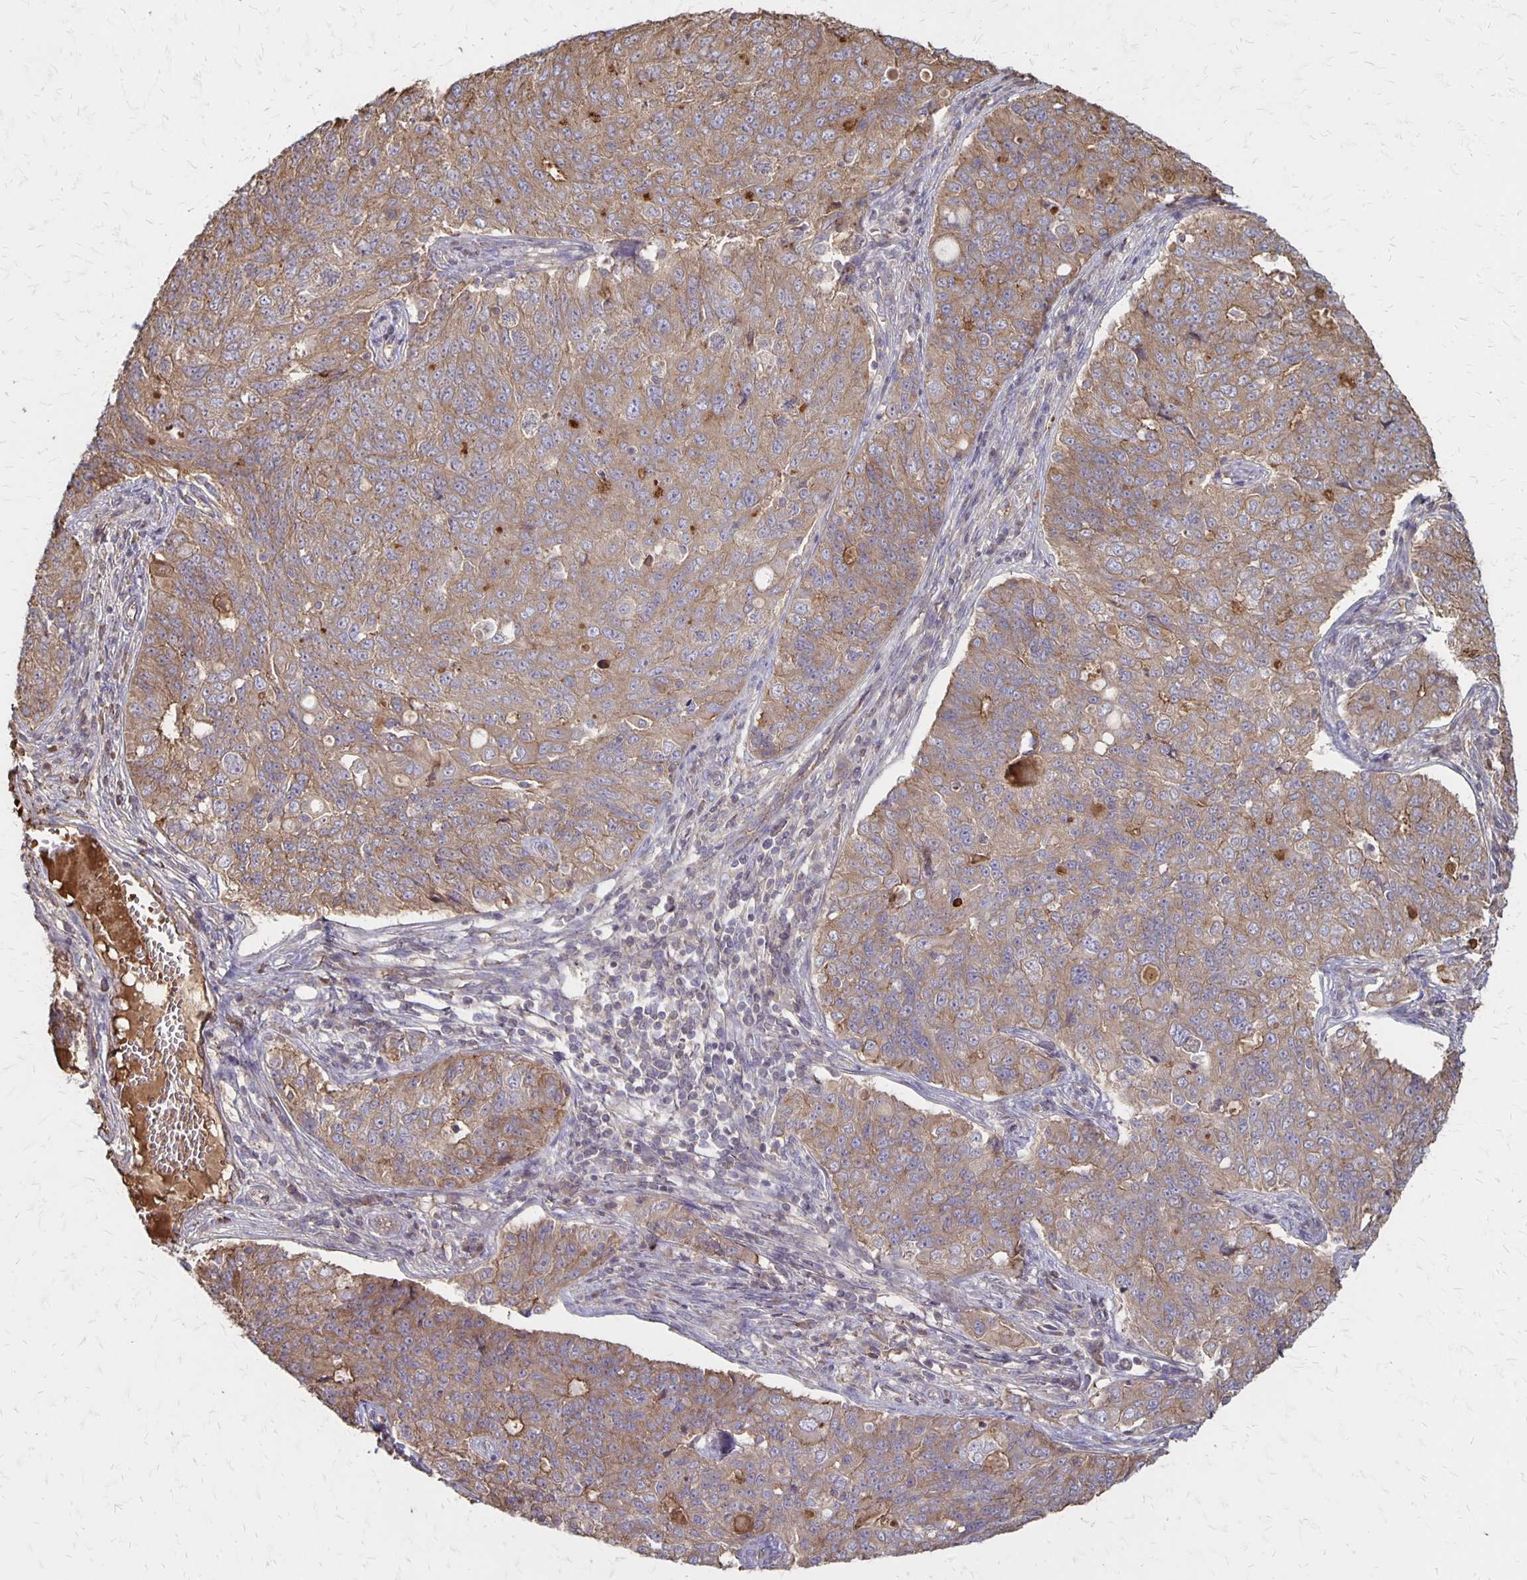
{"staining": {"intensity": "weak", "quantity": ">75%", "location": "cytoplasmic/membranous"}, "tissue": "endometrial cancer", "cell_type": "Tumor cells", "image_type": "cancer", "snomed": [{"axis": "morphology", "description": "Adenocarcinoma, NOS"}, {"axis": "topography", "description": "Endometrium"}], "caption": "Endometrial cancer stained with IHC reveals weak cytoplasmic/membranous staining in about >75% of tumor cells.", "gene": "PROM2", "patient": {"sex": "female", "age": 43}}